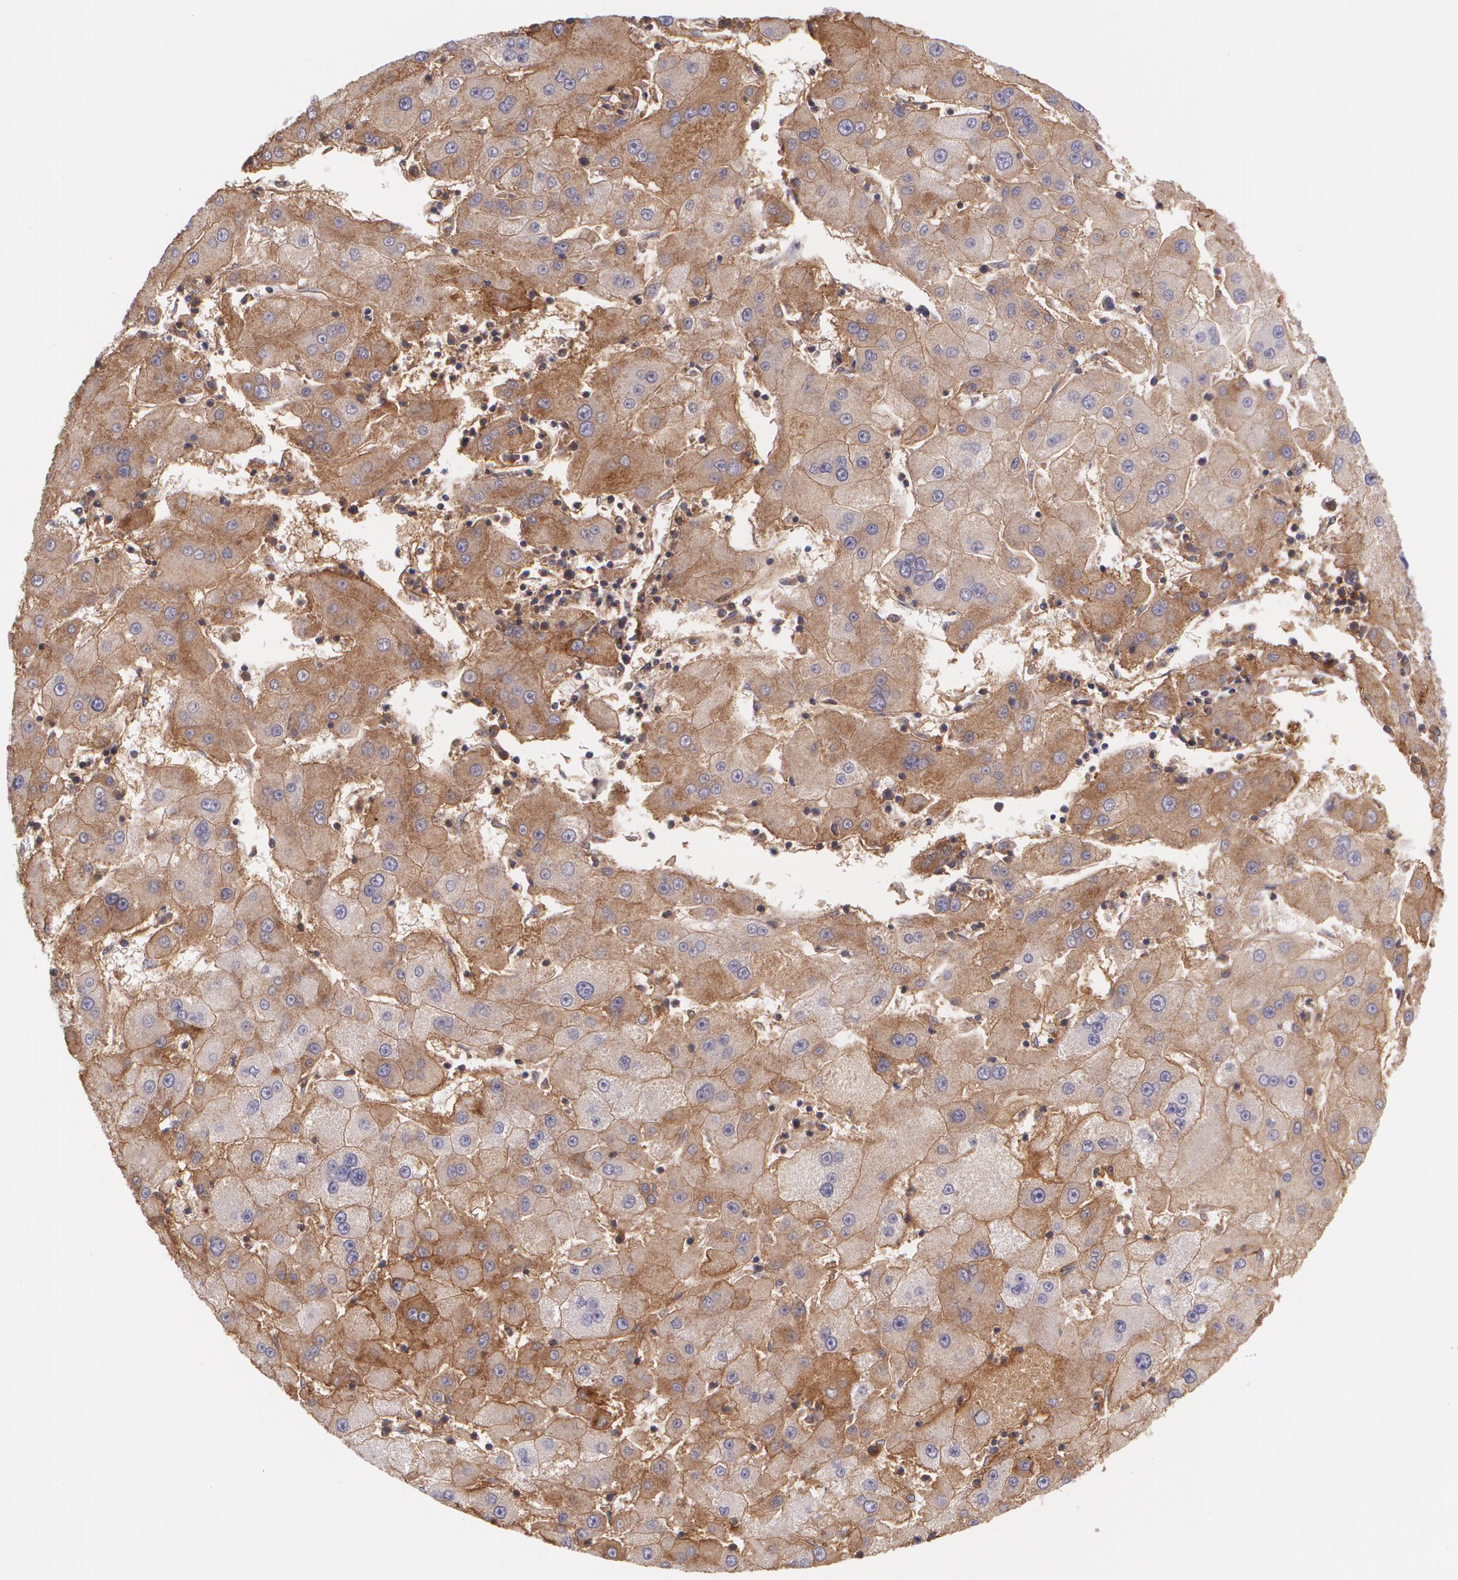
{"staining": {"intensity": "moderate", "quantity": "25%-75%", "location": "cytoplasmic/membranous"}, "tissue": "liver cancer", "cell_type": "Tumor cells", "image_type": "cancer", "snomed": [{"axis": "morphology", "description": "Carcinoma, Hepatocellular, NOS"}, {"axis": "topography", "description": "Liver"}], "caption": "A brown stain labels moderate cytoplasmic/membranous positivity of a protein in liver cancer (hepatocellular carcinoma) tumor cells.", "gene": "B2M", "patient": {"sex": "male", "age": 72}}